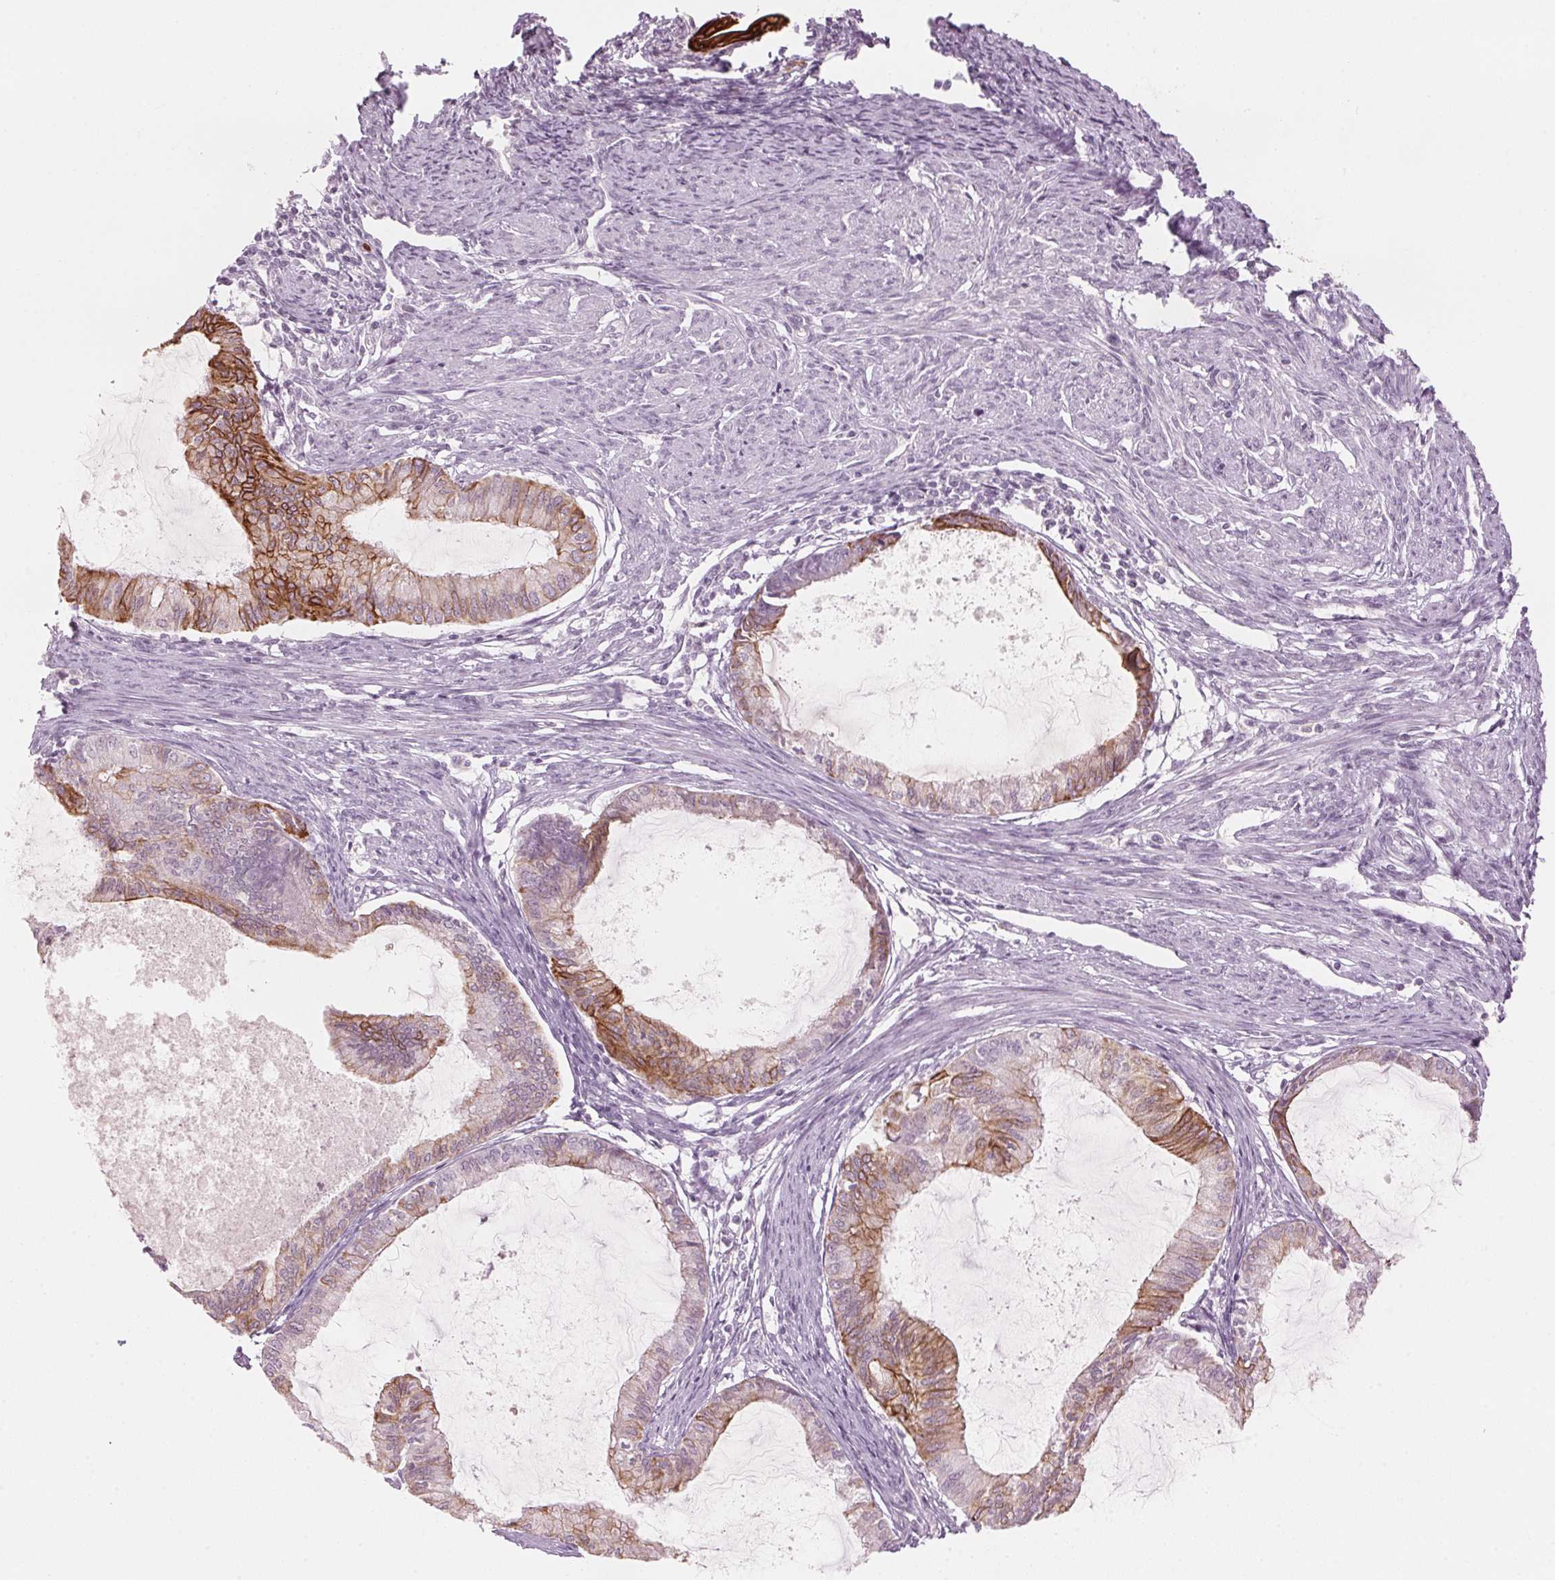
{"staining": {"intensity": "moderate", "quantity": "25%-75%", "location": "cytoplasmic/membranous"}, "tissue": "endometrial cancer", "cell_type": "Tumor cells", "image_type": "cancer", "snomed": [{"axis": "morphology", "description": "Adenocarcinoma, NOS"}, {"axis": "topography", "description": "Endometrium"}], "caption": "A medium amount of moderate cytoplasmic/membranous expression is identified in about 25%-75% of tumor cells in endometrial cancer (adenocarcinoma) tissue.", "gene": "SCTR", "patient": {"sex": "female", "age": 86}}